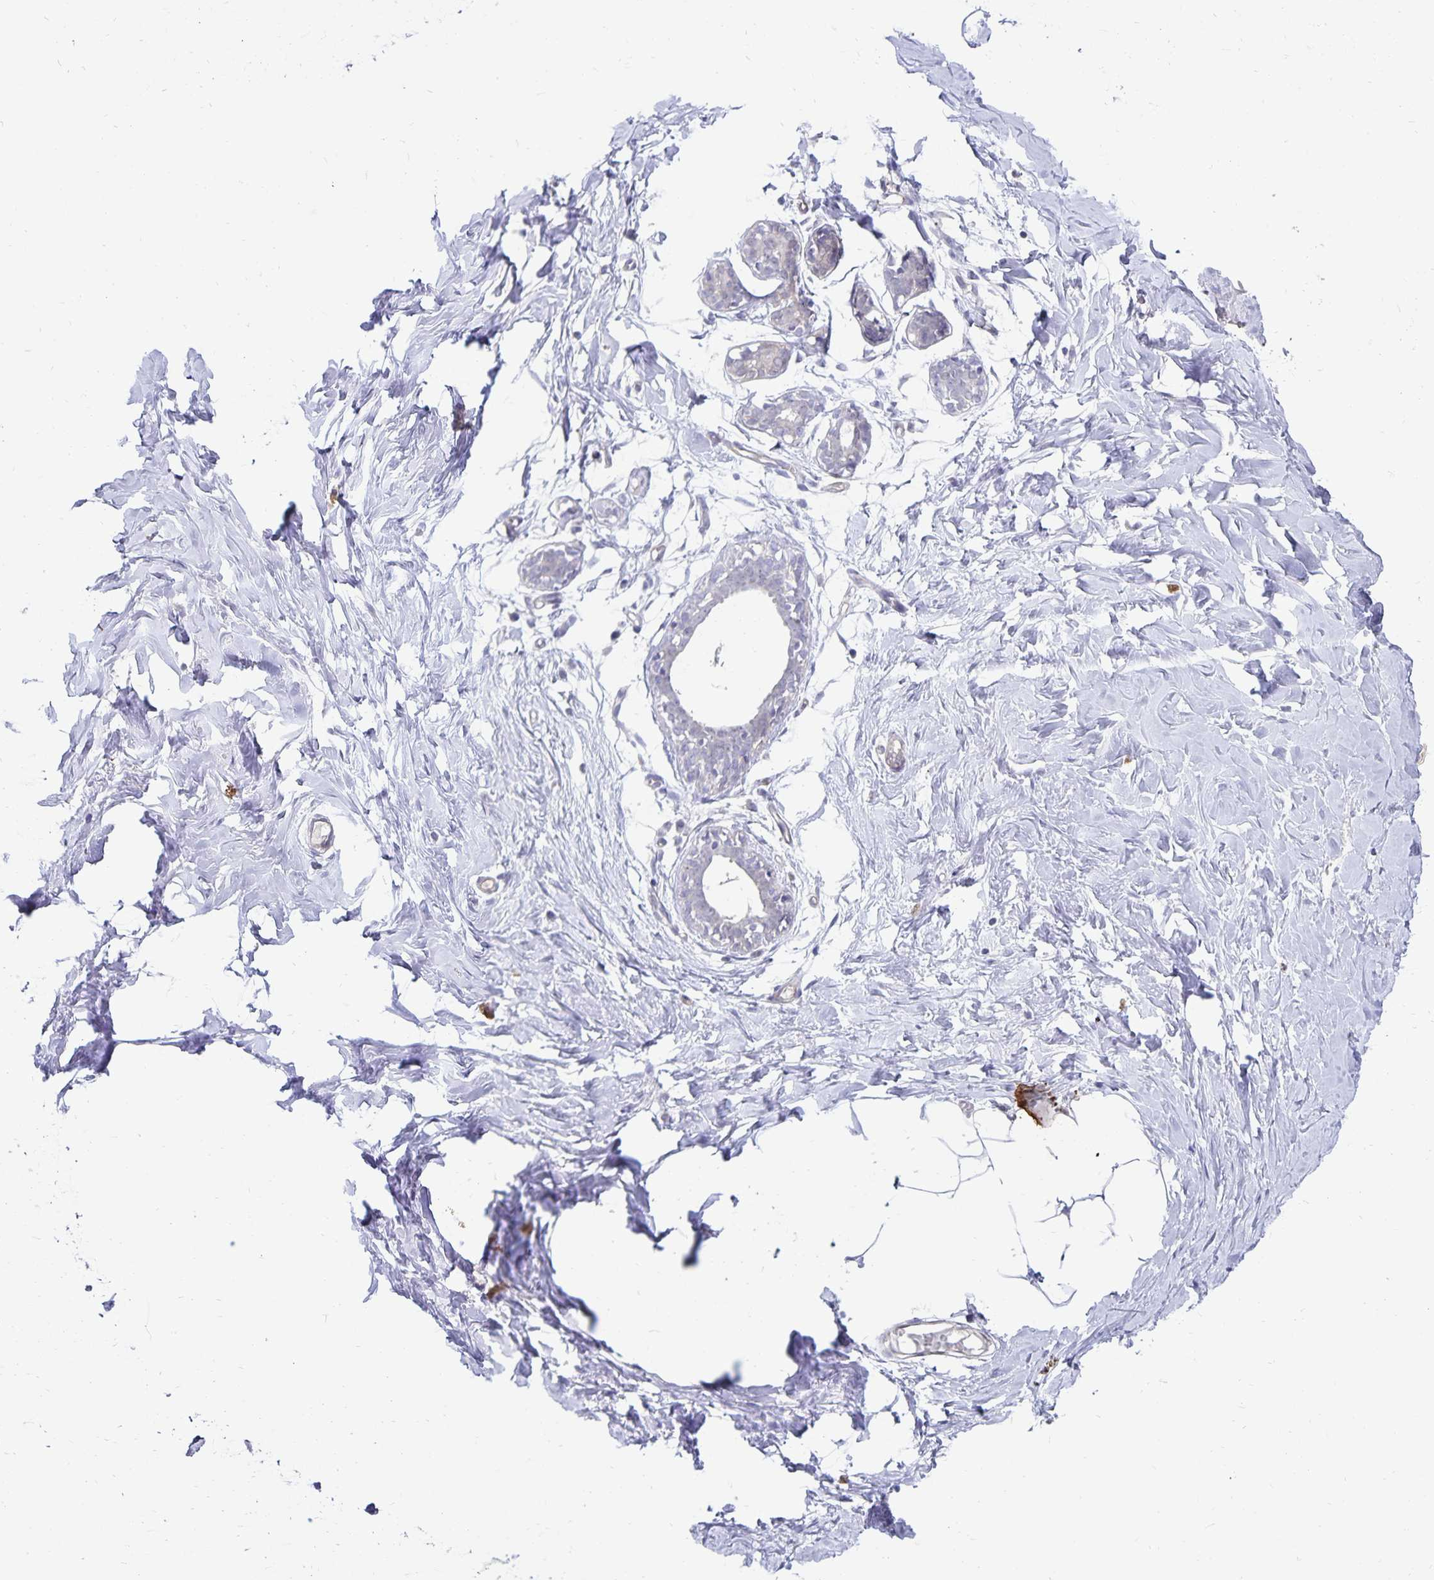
{"staining": {"intensity": "negative", "quantity": "none", "location": "none"}, "tissue": "breast", "cell_type": "Adipocytes", "image_type": "normal", "snomed": [{"axis": "morphology", "description": "Normal tissue, NOS"}, {"axis": "topography", "description": "Breast"}], "caption": "Histopathology image shows no protein expression in adipocytes of benign breast. (Stains: DAB IHC with hematoxylin counter stain, Microscopy: brightfield microscopy at high magnification).", "gene": "CDKN2B", "patient": {"sex": "female", "age": 27}}